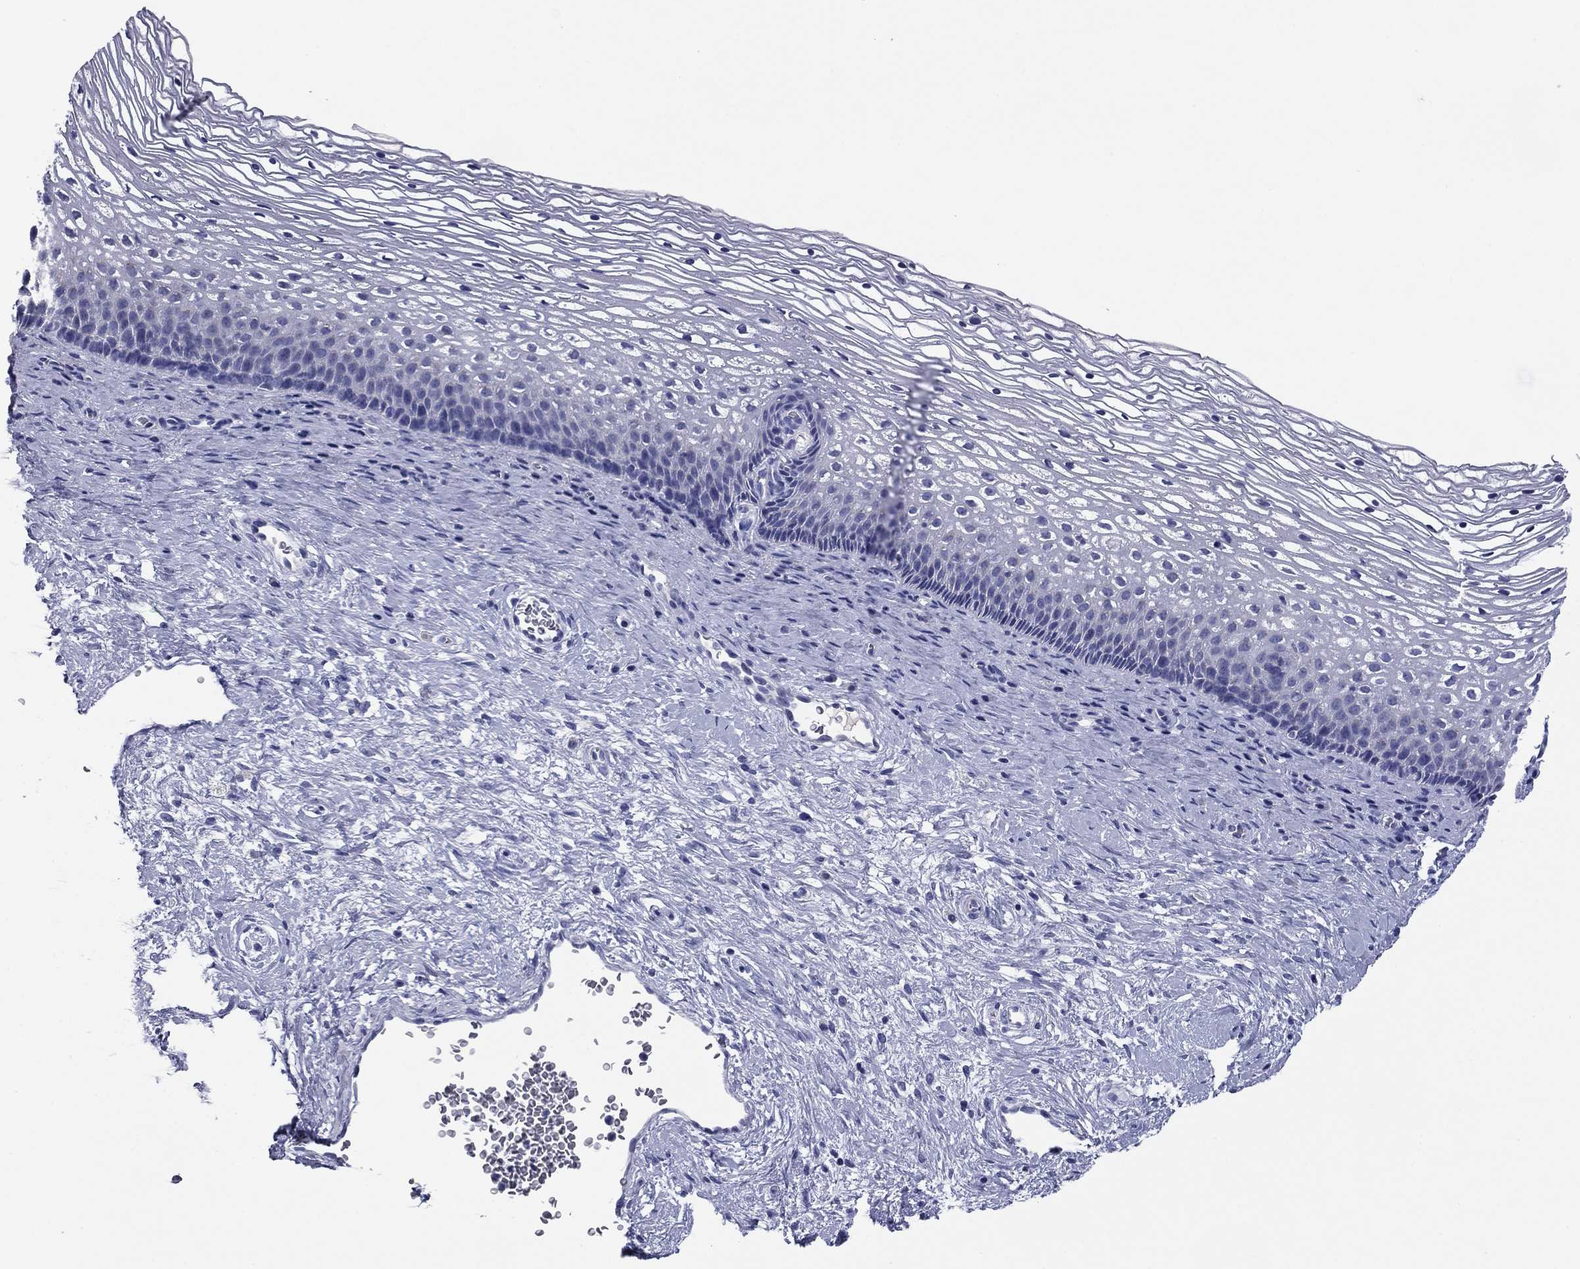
{"staining": {"intensity": "negative", "quantity": "none", "location": "none"}, "tissue": "cervix", "cell_type": "Glandular cells", "image_type": "normal", "snomed": [{"axis": "morphology", "description": "Normal tissue, NOS"}, {"axis": "topography", "description": "Cervix"}], "caption": "Histopathology image shows no protein positivity in glandular cells of normal cervix.", "gene": "ABCC2", "patient": {"sex": "female", "age": 34}}